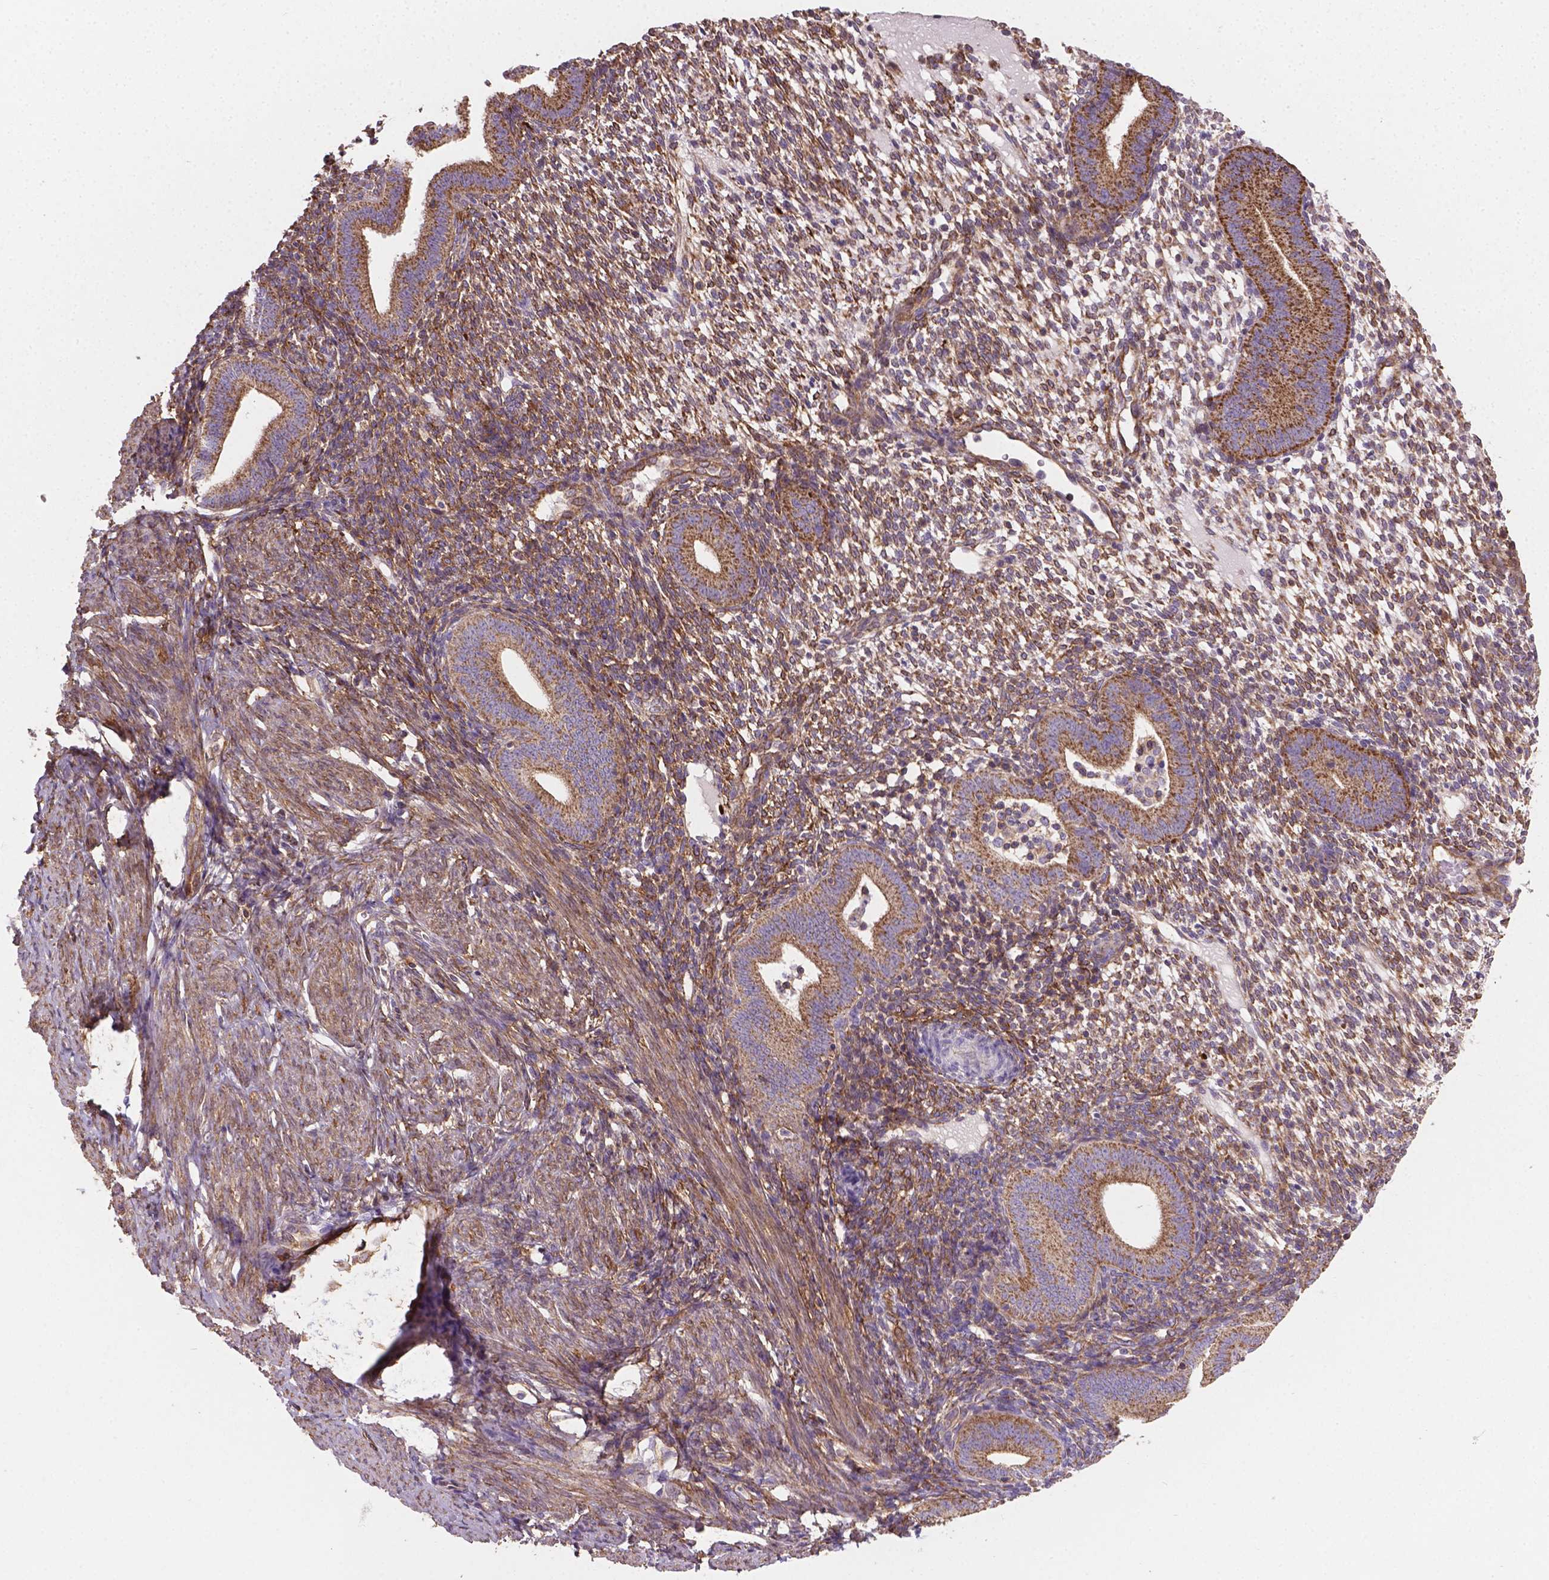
{"staining": {"intensity": "moderate", "quantity": ">75%", "location": "cytoplasmic/membranous"}, "tissue": "endometrium", "cell_type": "Cells in endometrial stroma", "image_type": "normal", "snomed": [{"axis": "morphology", "description": "Normal tissue, NOS"}, {"axis": "topography", "description": "Endometrium"}], "caption": "An immunohistochemistry (IHC) photomicrograph of unremarkable tissue is shown. Protein staining in brown labels moderate cytoplasmic/membranous positivity in endometrium within cells in endometrial stroma.", "gene": "TCAF1", "patient": {"sex": "female", "age": 40}}